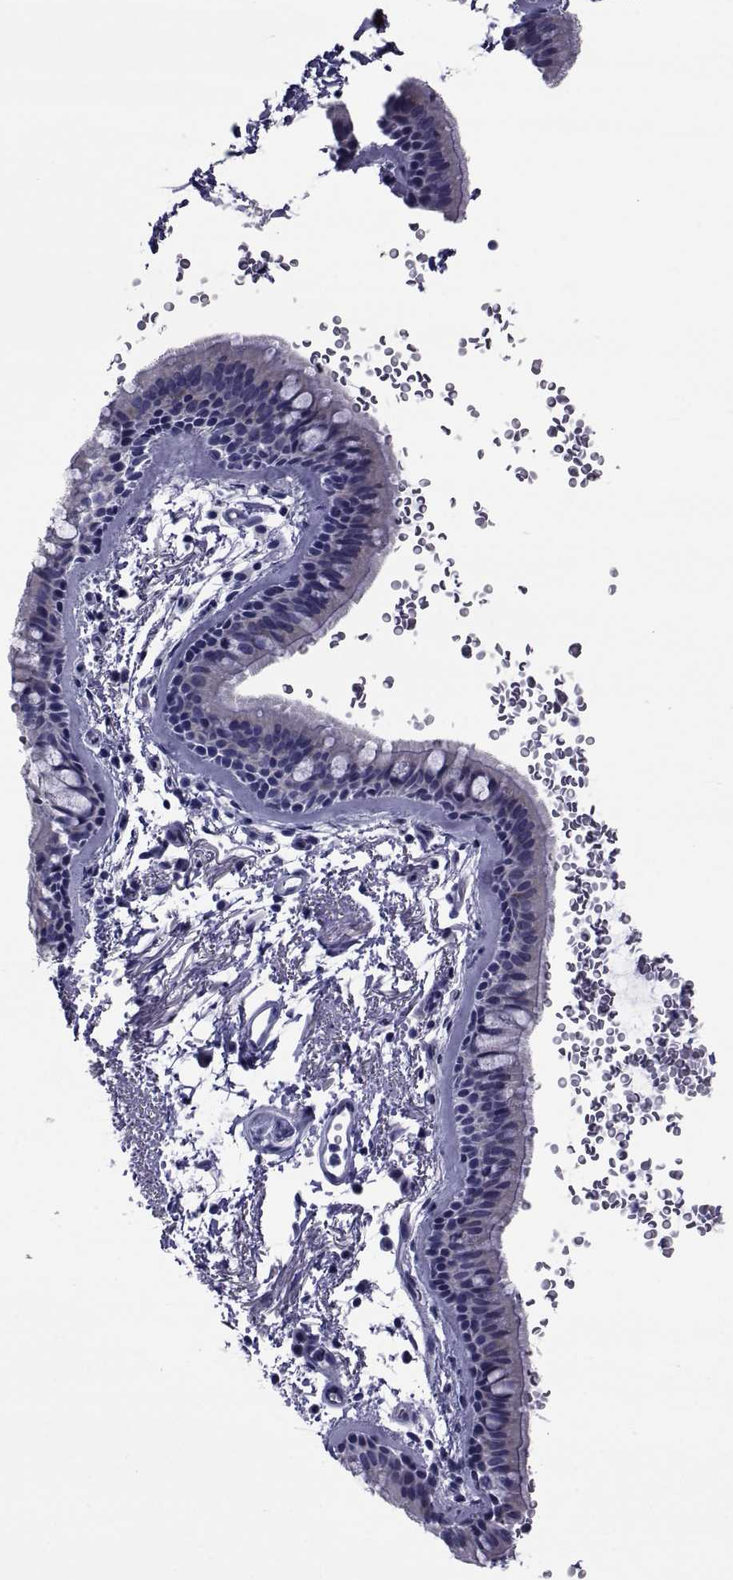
{"staining": {"intensity": "negative", "quantity": "none", "location": "none"}, "tissue": "bronchus", "cell_type": "Respiratory epithelial cells", "image_type": "normal", "snomed": [{"axis": "morphology", "description": "Normal tissue, NOS"}, {"axis": "topography", "description": "Lymph node"}, {"axis": "topography", "description": "Bronchus"}], "caption": "High power microscopy histopathology image of an immunohistochemistry (IHC) photomicrograph of benign bronchus, revealing no significant expression in respiratory epithelial cells.", "gene": "GKAP1", "patient": {"sex": "female", "age": 70}}